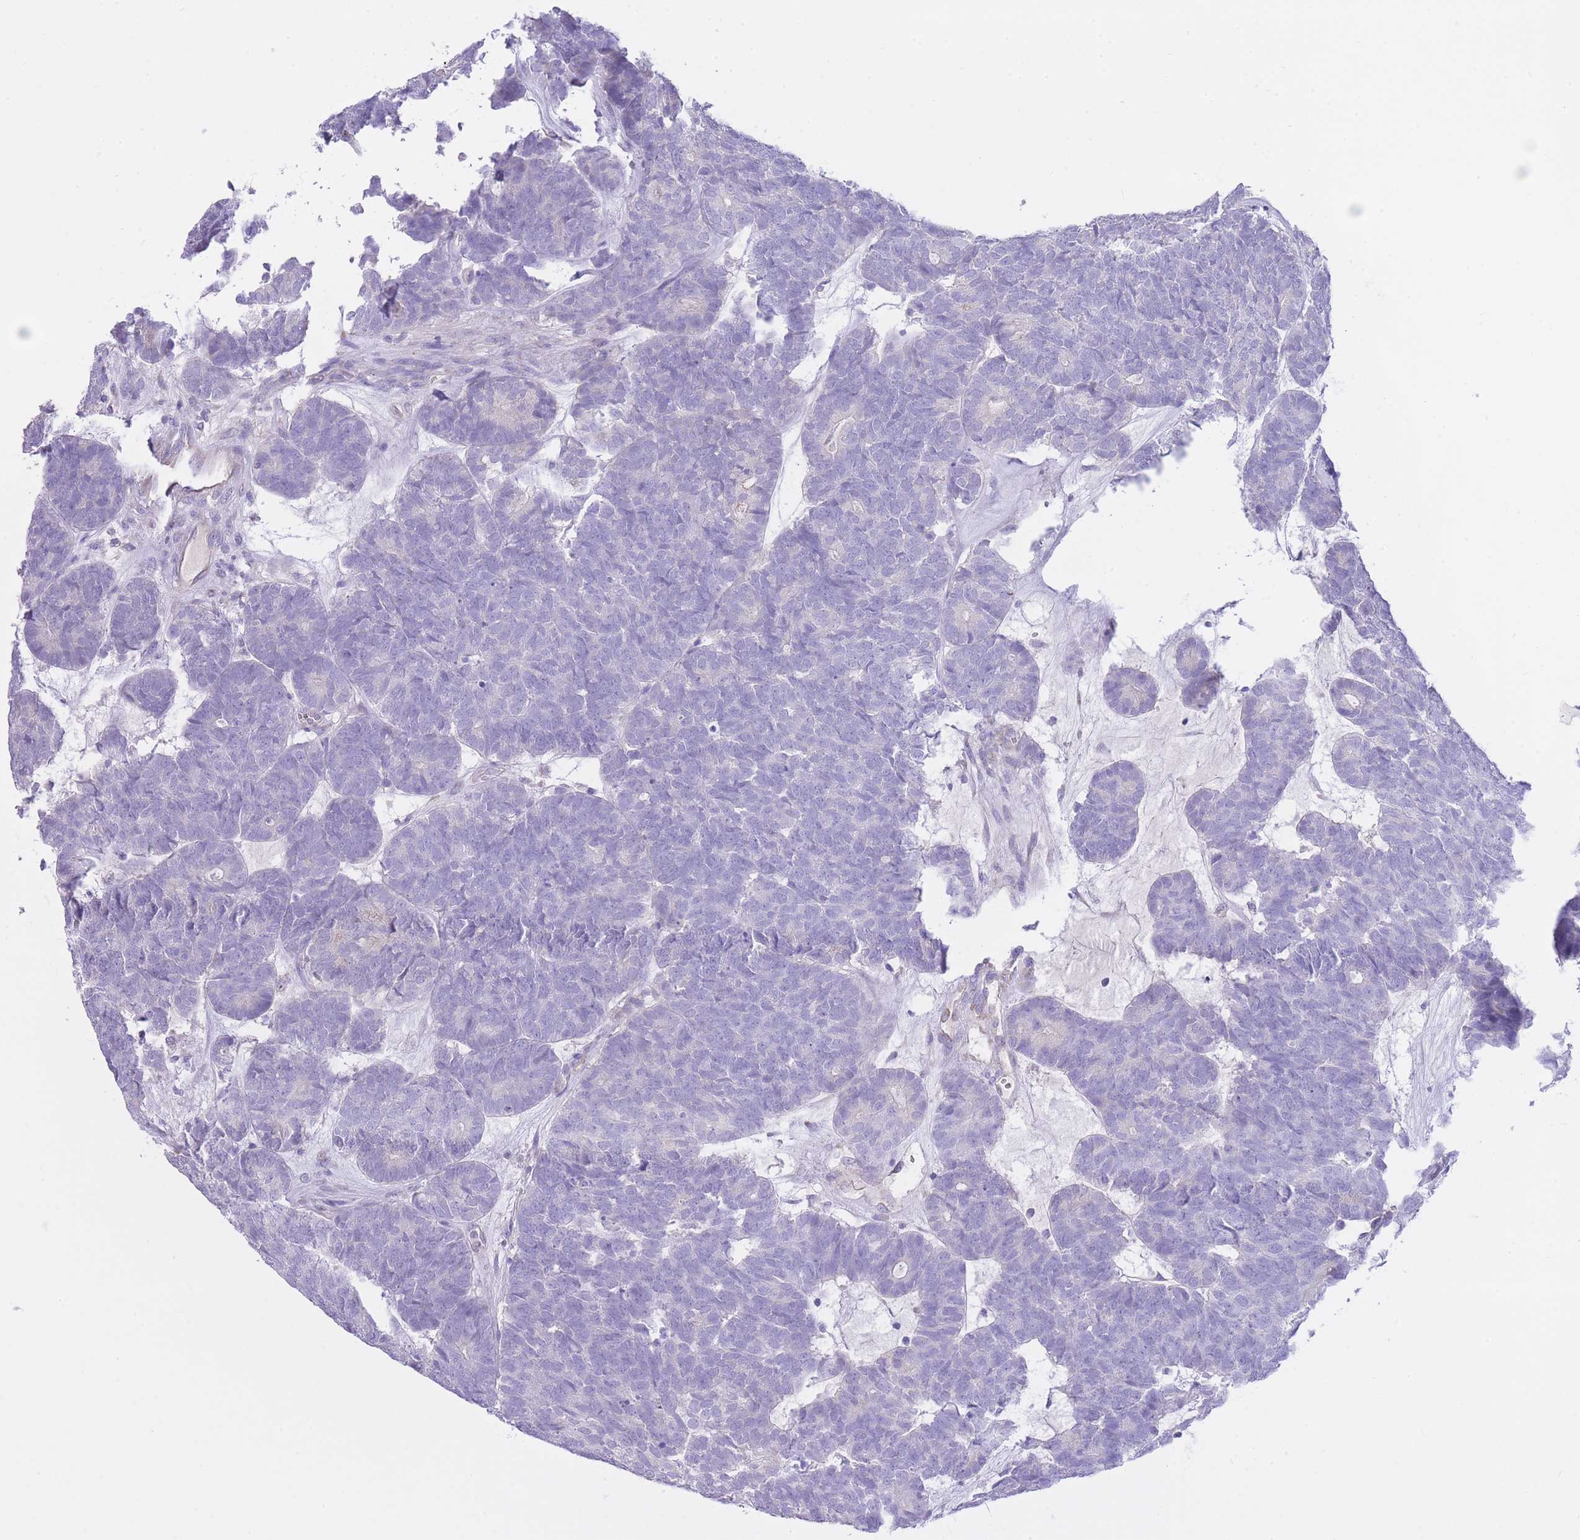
{"staining": {"intensity": "negative", "quantity": "none", "location": "none"}, "tissue": "head and neck cancer", "cell_type": "Tumor cells", "image_type": "cancer", "snomed": [{"axis": "morphology", "description": "Adenocarcinoma, NOS"}, {"axis": "topography", "description": "Head-Neck"}], "caption": "This is a image of IHC staining of head and neck cancer (adenocarcinoma), which shows no staining in tumor cells.", "gene": "PGM1", "patient": {"sex": "female", "age": 81}}